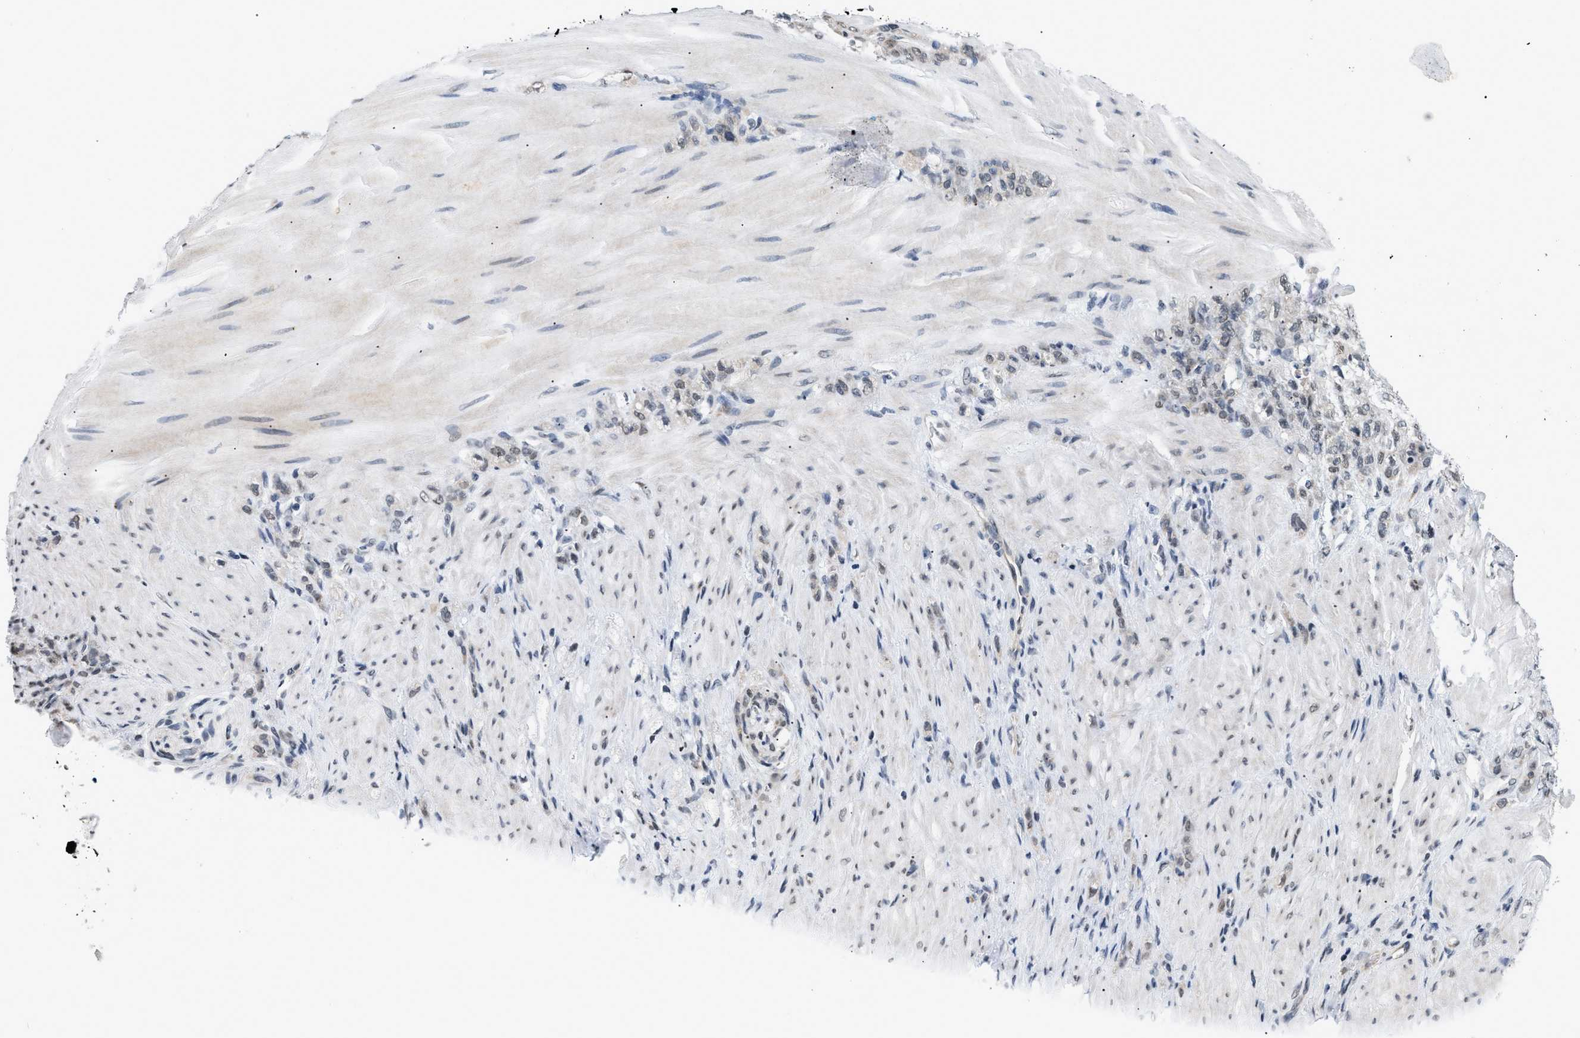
{"staining": {"intensity": "weak", "quantity": "25%-75%", "location": "nuclear"}, "tissue": "stomach cancer", "cell_type": "Tumor cells", "image_type": "cancer", "snomed": [{"axis": "morphology", "description": "Normal tissue, NOS"}, {"axis": "morphology", "description": "Adenocarcinoma, NOS"}, {"axis": "topography", "description": "Stomach"}], "caption": "Immunohistochemical staining of human stomach cancer reveals weak nuclear protein staining in about 25%-75% of tumor cells. The staining was performed using DAB, with brown indicating positive protein expression. Nuclei are stained blue with hematoxylin.", "gene": "RAF1", "patient": {"sex": "male", "age": 82}}